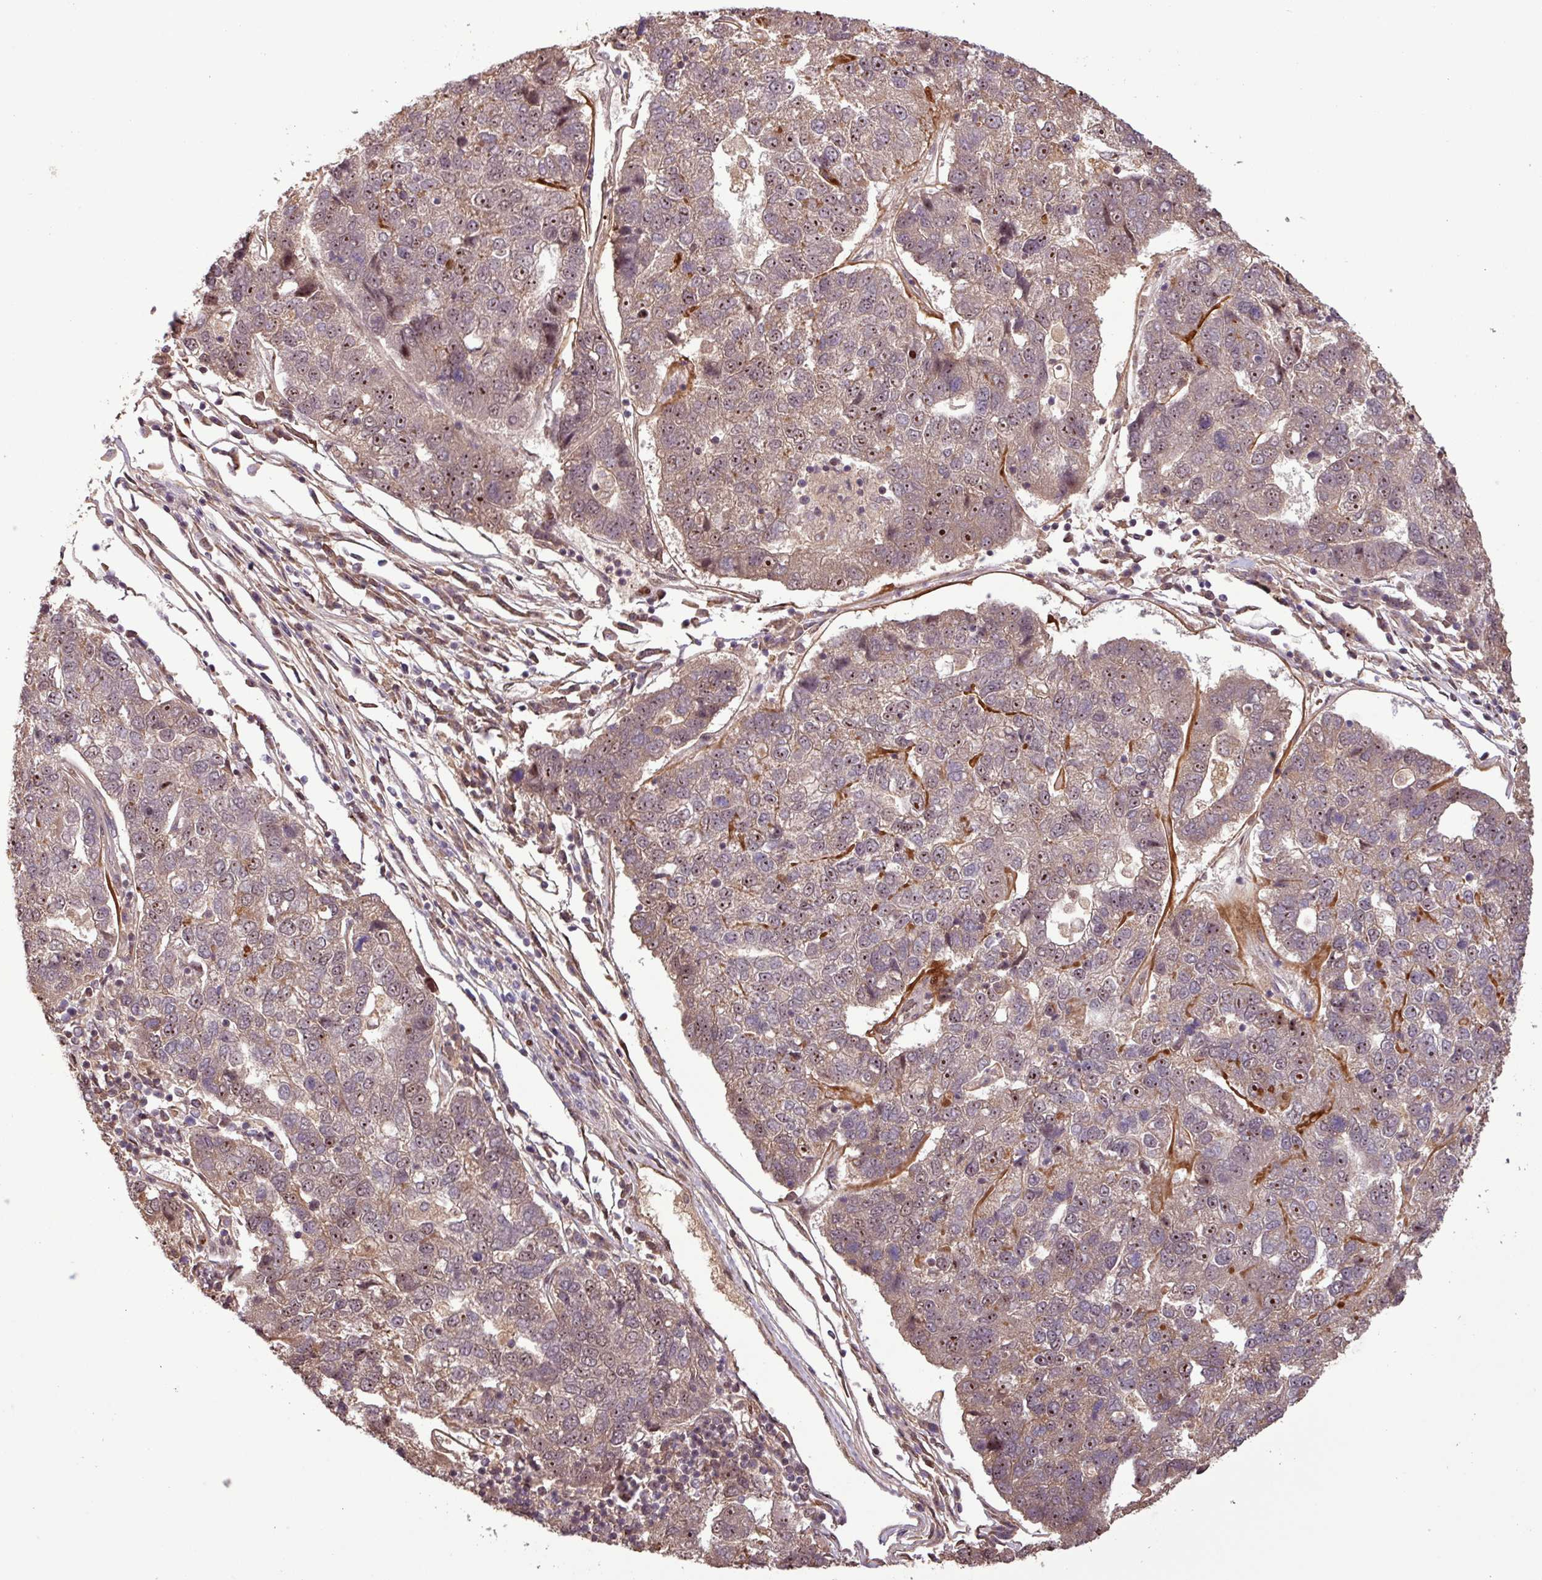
{"staining": {"intensity": "moderate", "quantity": "25%-75%", "location": "nuclear"}, "tissue": "pancreatic cancer", "cell_type": "Tumor cells", "image_type": "cancer", "snomed": [{"axis": "morphology", "description": "Adenocarcinoma, NOS"}, {"axis": "topography", "description": "Pancreas"}], "caption": "A brown stain labels moderate nuclear positivity of a protein in pancreatic adenocarcinoma tumor cells.", "gene": "SLC22A24", "patient": {"sex": "female", "age": 61}}